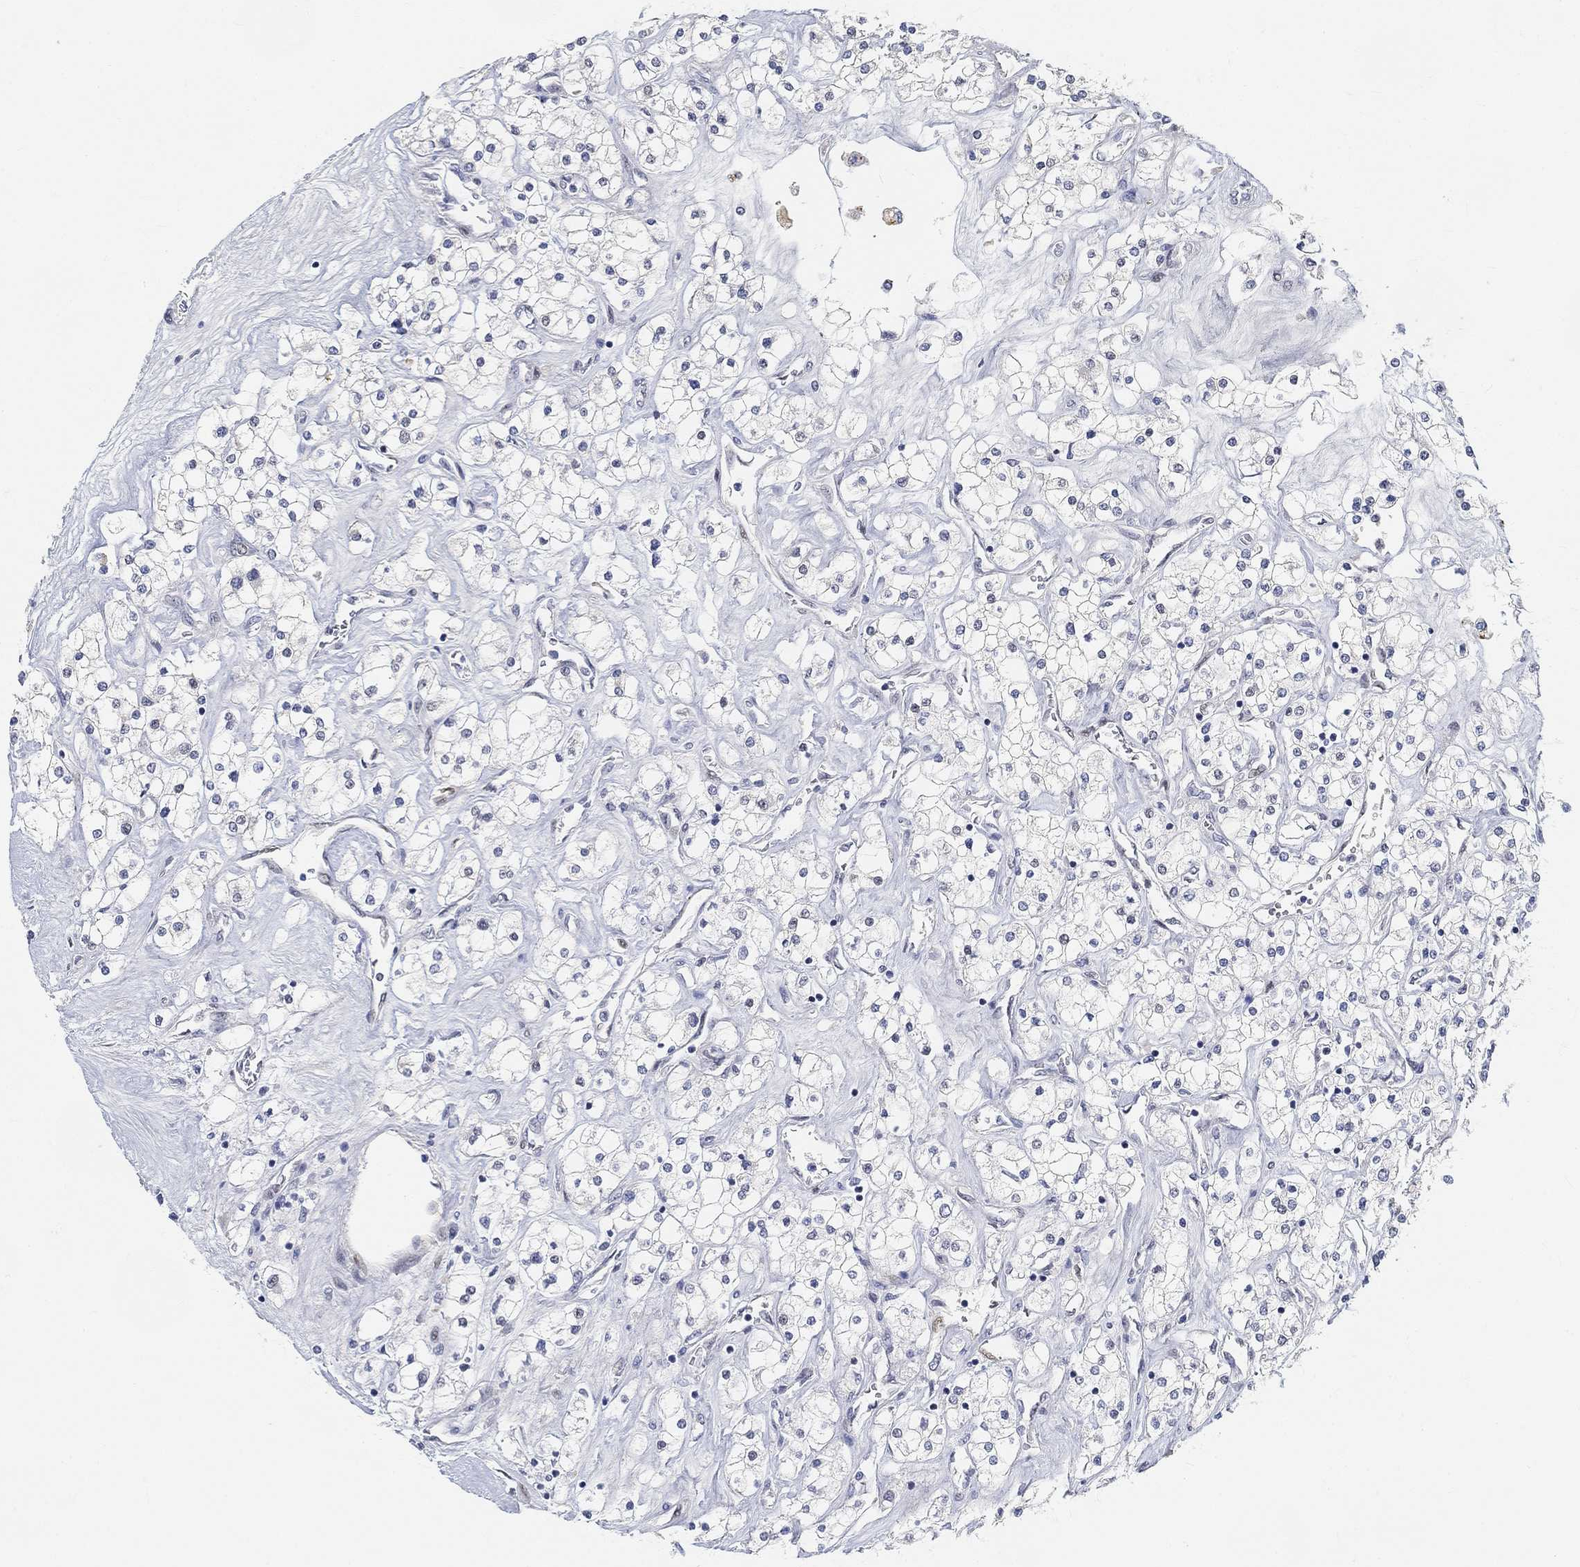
{"staining": {"intensity": "negative", "quantity": "none", "location": "none"}, "tissue": "renal cancer", "cell_type": "Tumor cells", "image_type": "cancer", "snomed": [{"axis": "morphology", "description": "Adenocarcinoma, NOS"}, {"axis": "topography", "description": "Kidney"}], "caption": "The histopathology image demonstrates no staining of tumor cells in renal cancer (adenocarcinoma). (Stains: DAB IHC with hematoxylin counter stain, Microscopy: brightfield microscopy at high magnification).", "gene": "SNTG2", "patient": {"sex": "male", "age": 80}}